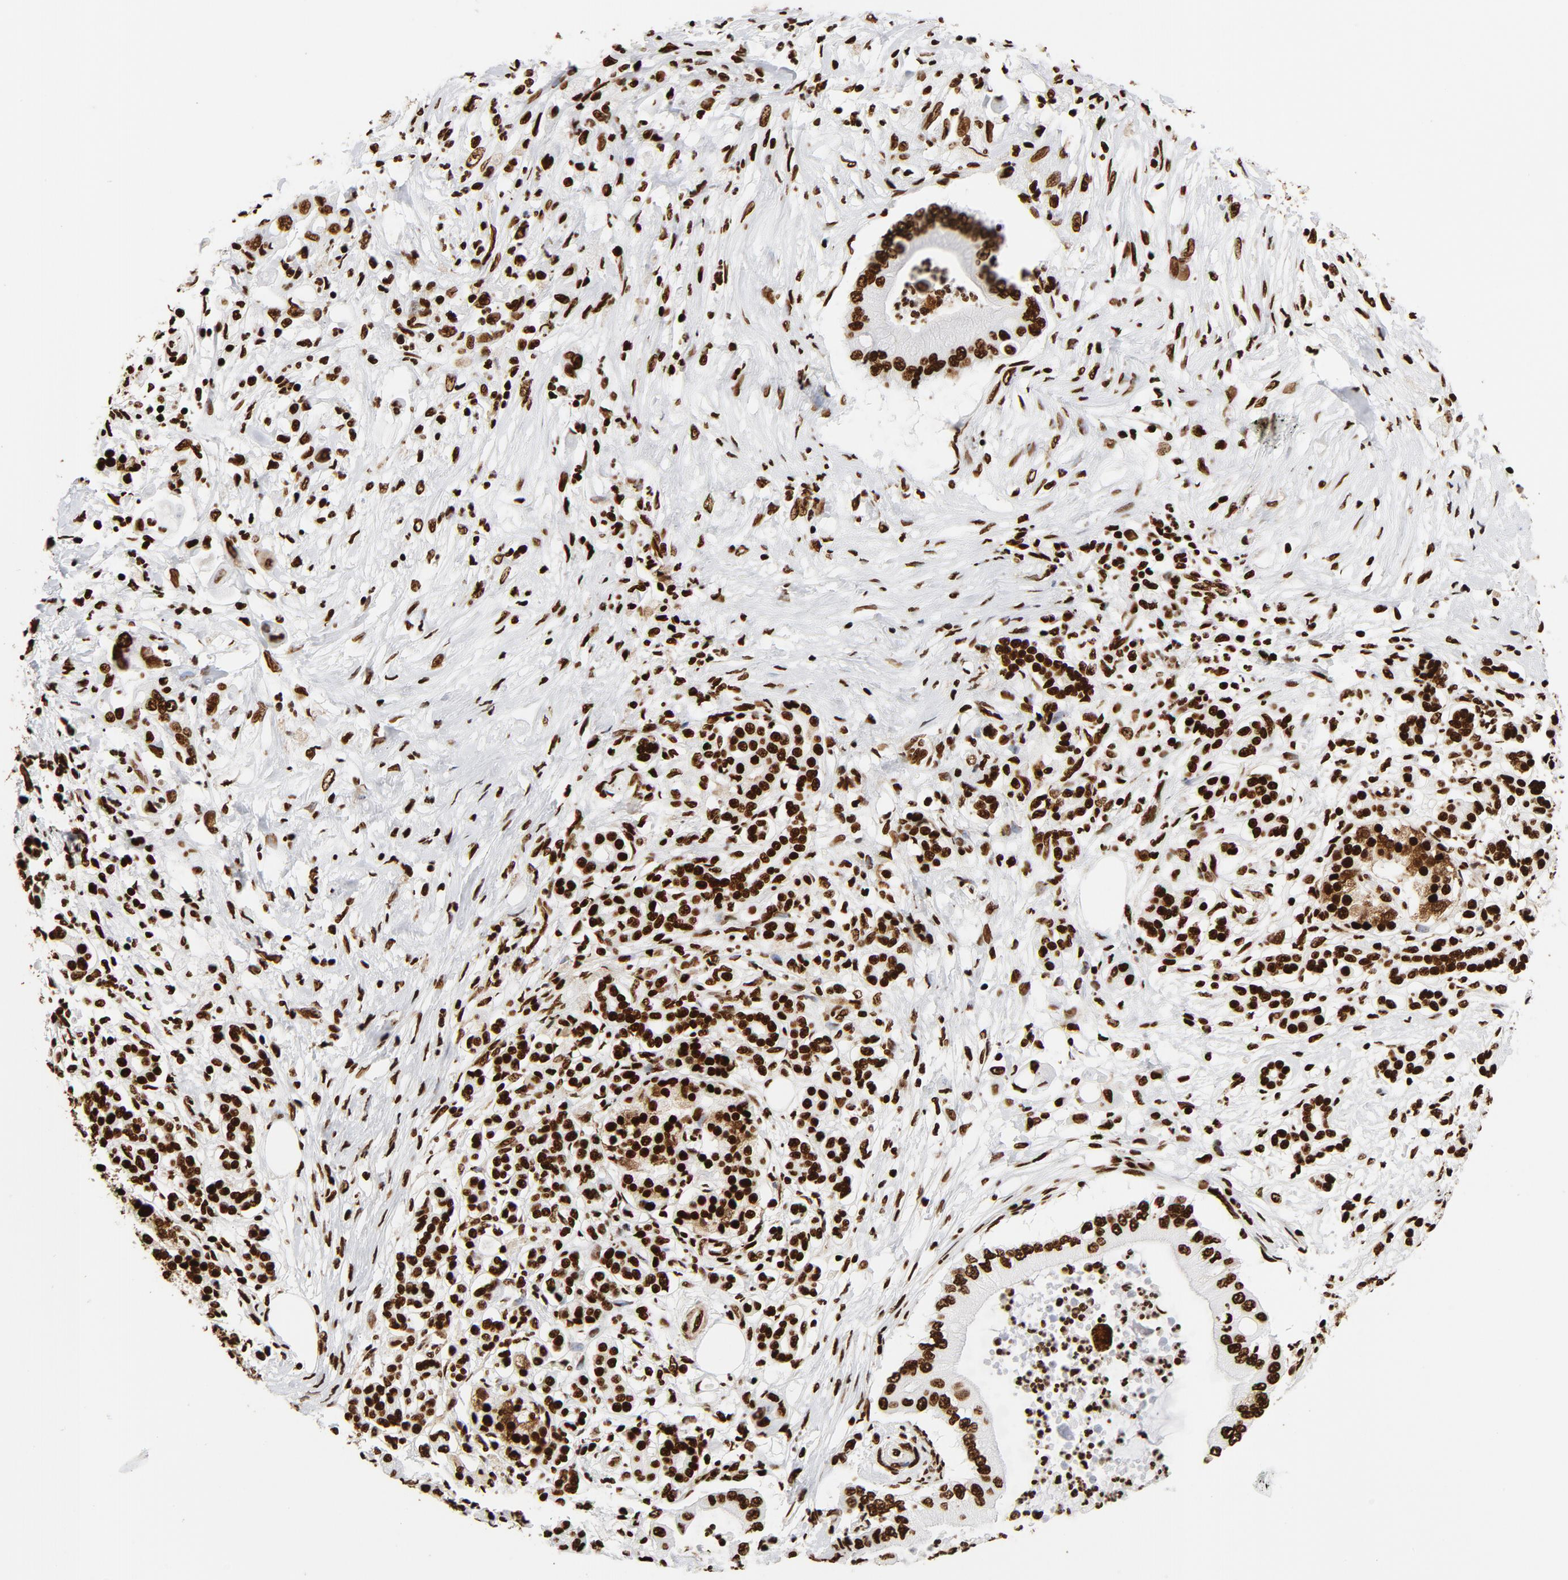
{"staining": {"intensity": "strong", "quantity": ">75%", "location": "nuclear"}, "tissue": "pancreatic cancer", "cell_type": "Tumor cells", "image_type": "cancer", "snomed": [{"axis": "morphology", "description": "Adenocarcinoma, NOS"}, {"axis": "topography", "description": "Pancreas"}], "caption": "Brown immunohistochemical staining in adenocarcinoma (pancreatic) shows strong nuclear positivity in about >75% of tumor cells. The staining is performed using DAB (3,3'-diaminobenzidine) brown chromogen to label protein expression. The nuclei are counter-stained blue using hematoxylin.", "gene": "XRCC6", "patient": {"sex": "male", "age": 62}}